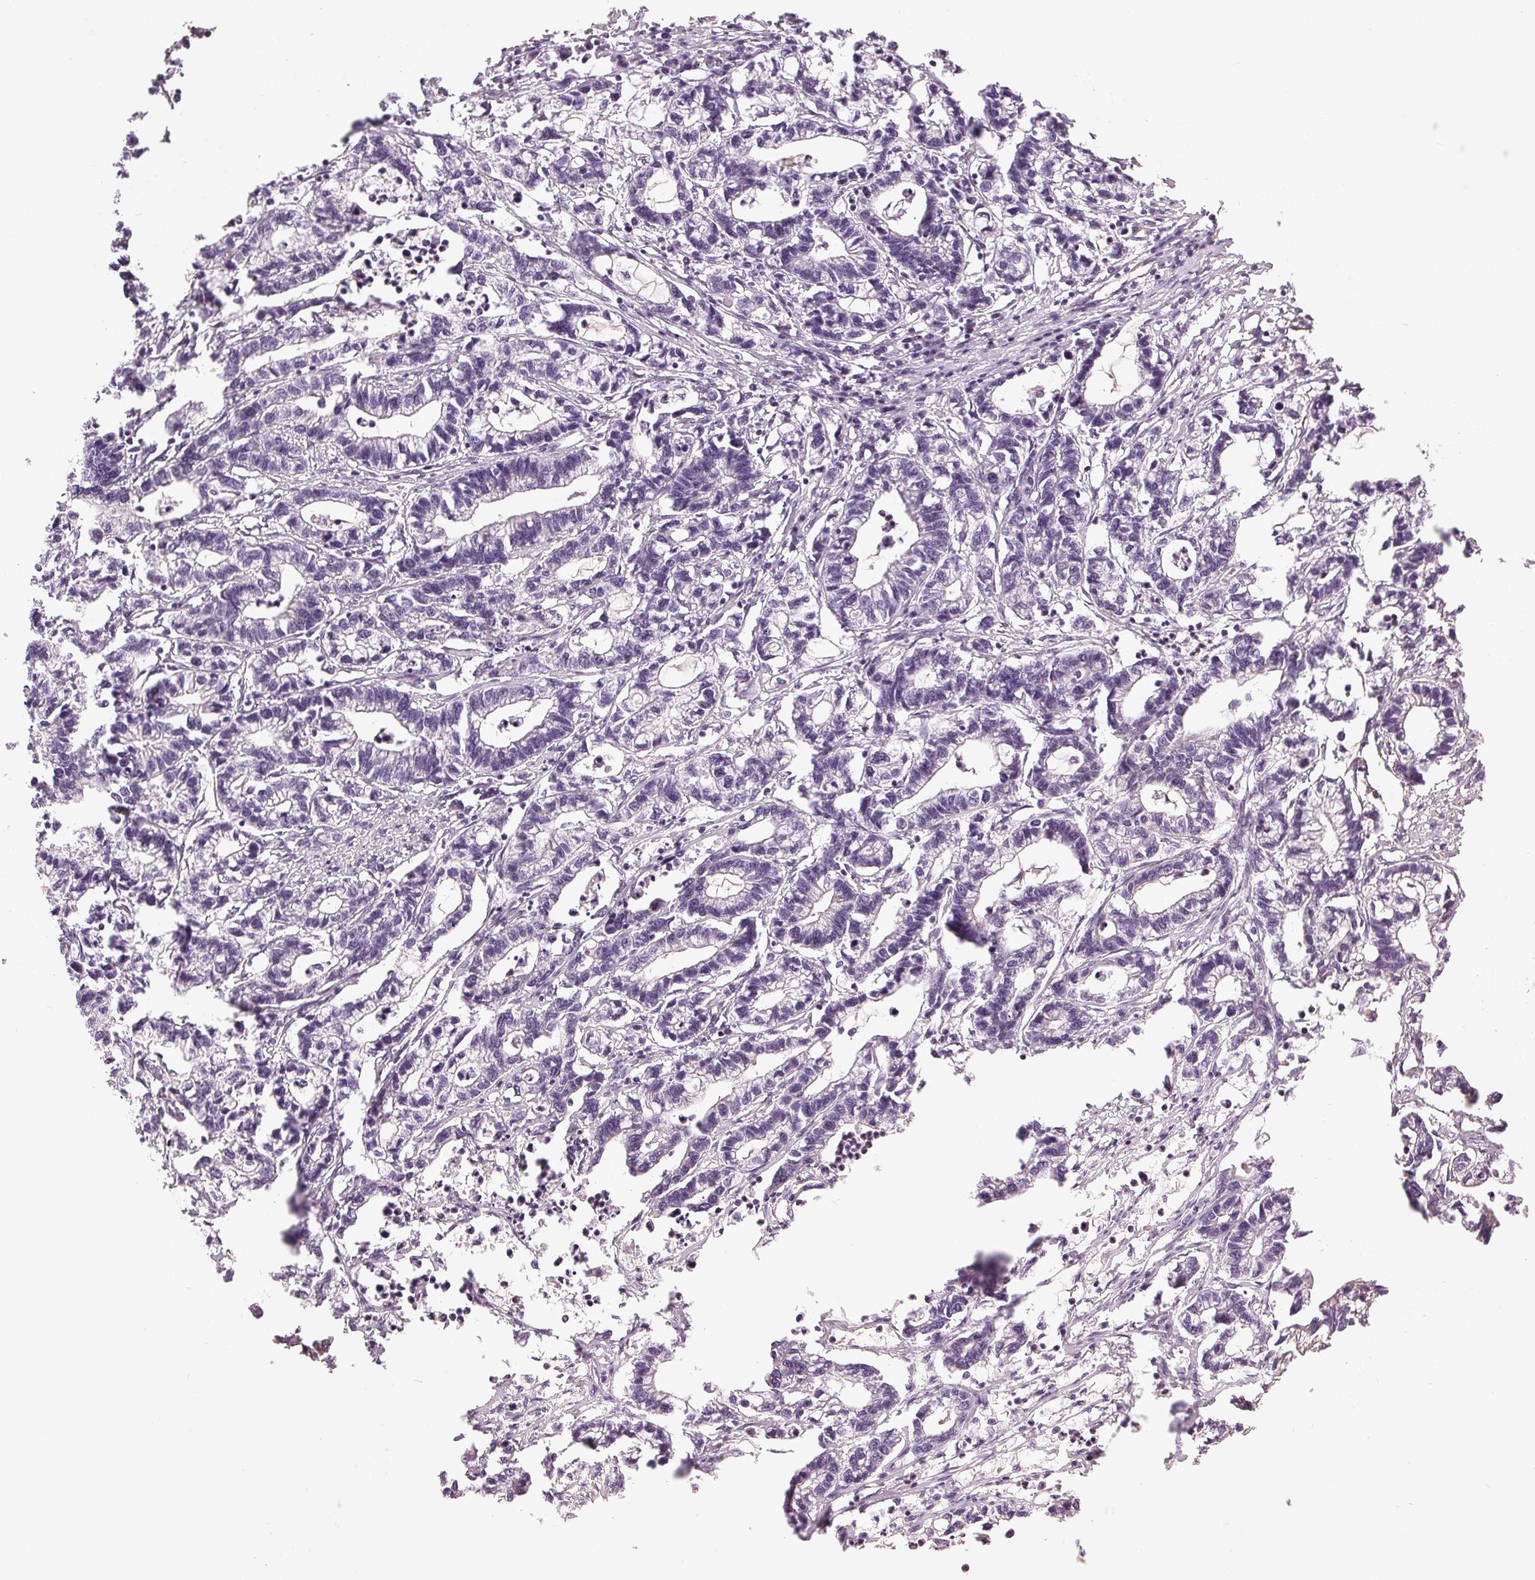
{"staining": {"intensity": "weak", "quantity": "<25%", "location": "cytoplasmic/membranous"}, "tissue": "stomach cancer", "cell_type": "Tumor cells", "image_type": "cancer", "snomed": [{"axis": "morphology", "description": "Adenocarcinoma, NOS"}, {"axis": "topography", "description": "Stomach"}], "caption": "Tumor cells show no significant expression in stomach cancer.", "gene": "GOLPH3", "patient": {"sex": "male", "age": 83}}